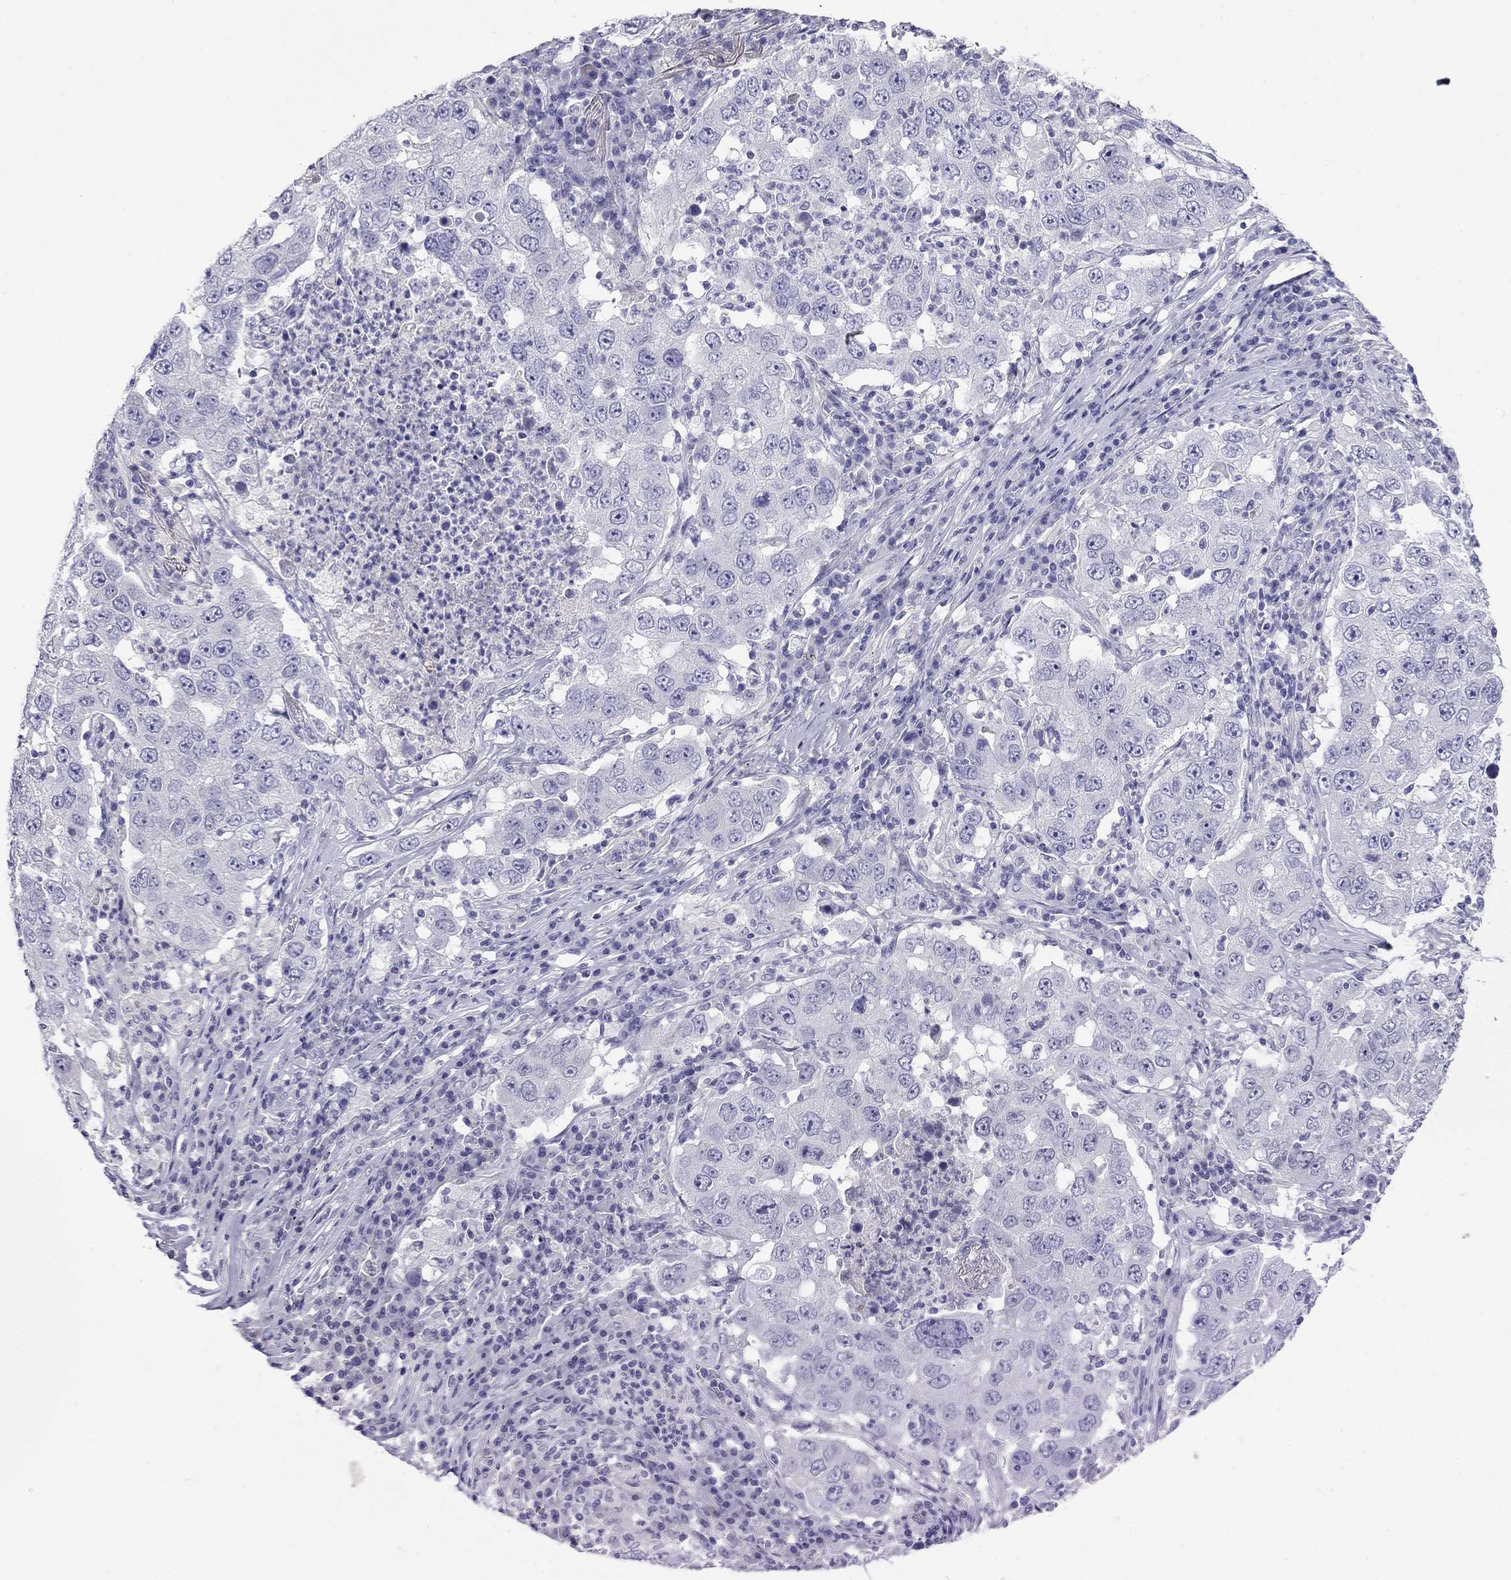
{"staining": {"intensity": "negative", "quantity": "none", "location": "none"}, "tissue": "lung cancer", "cell_type": "Tumor cells", "image_type": "cancer", "snomed": [{"axis": "morphology", "description": "Adenocarcinoma, NOS"}, {"axis": "topography", "description": "Lung"}], "caption": "There is no significant positivity in tumor cells of lung cancer (adenocarcinoma).", "gene": "MYO15A", "patient": {"sex": "male", "age": 73}}